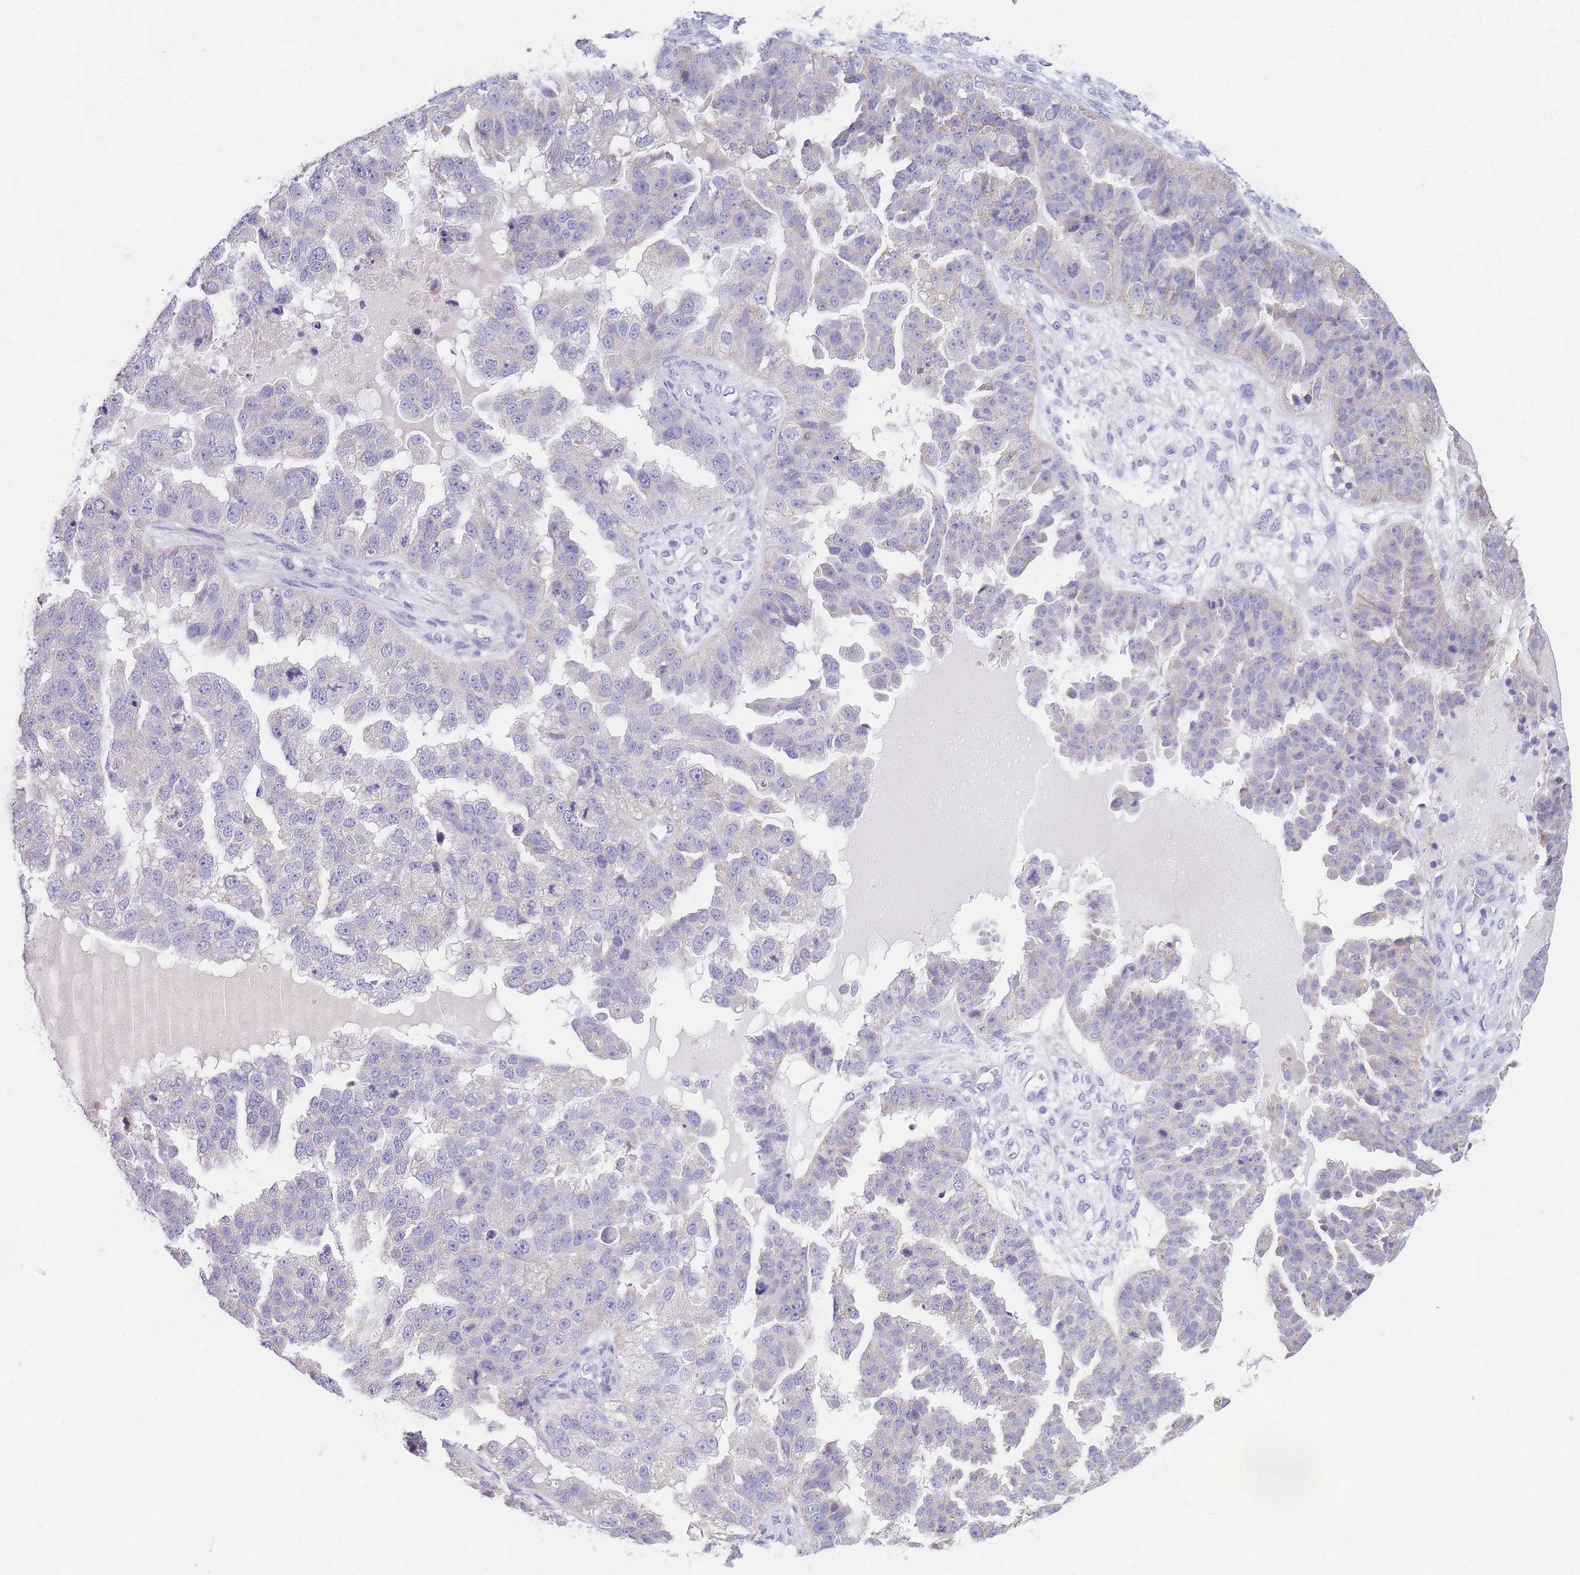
{"staining": {"intensity": "negative", "quantity": "none", "location": "none"}, "tissue": "ovarian cancer", "cell_type": "Tumor cells", "image_type": "cancer", "snomed": [{"axis": "morphology", "description": "Cystadenocarcinoma, serous, NOS"}, {"axis": "topography", "description": "Ovary"}], "caption": "Ovarian cancer (serous cystadenocarcinoma) was stained to show a protein in brown. There is no significant positivity in tumor cells.", "gene": "DHRS11", "patient": {"sex": "female", "age": 58}}